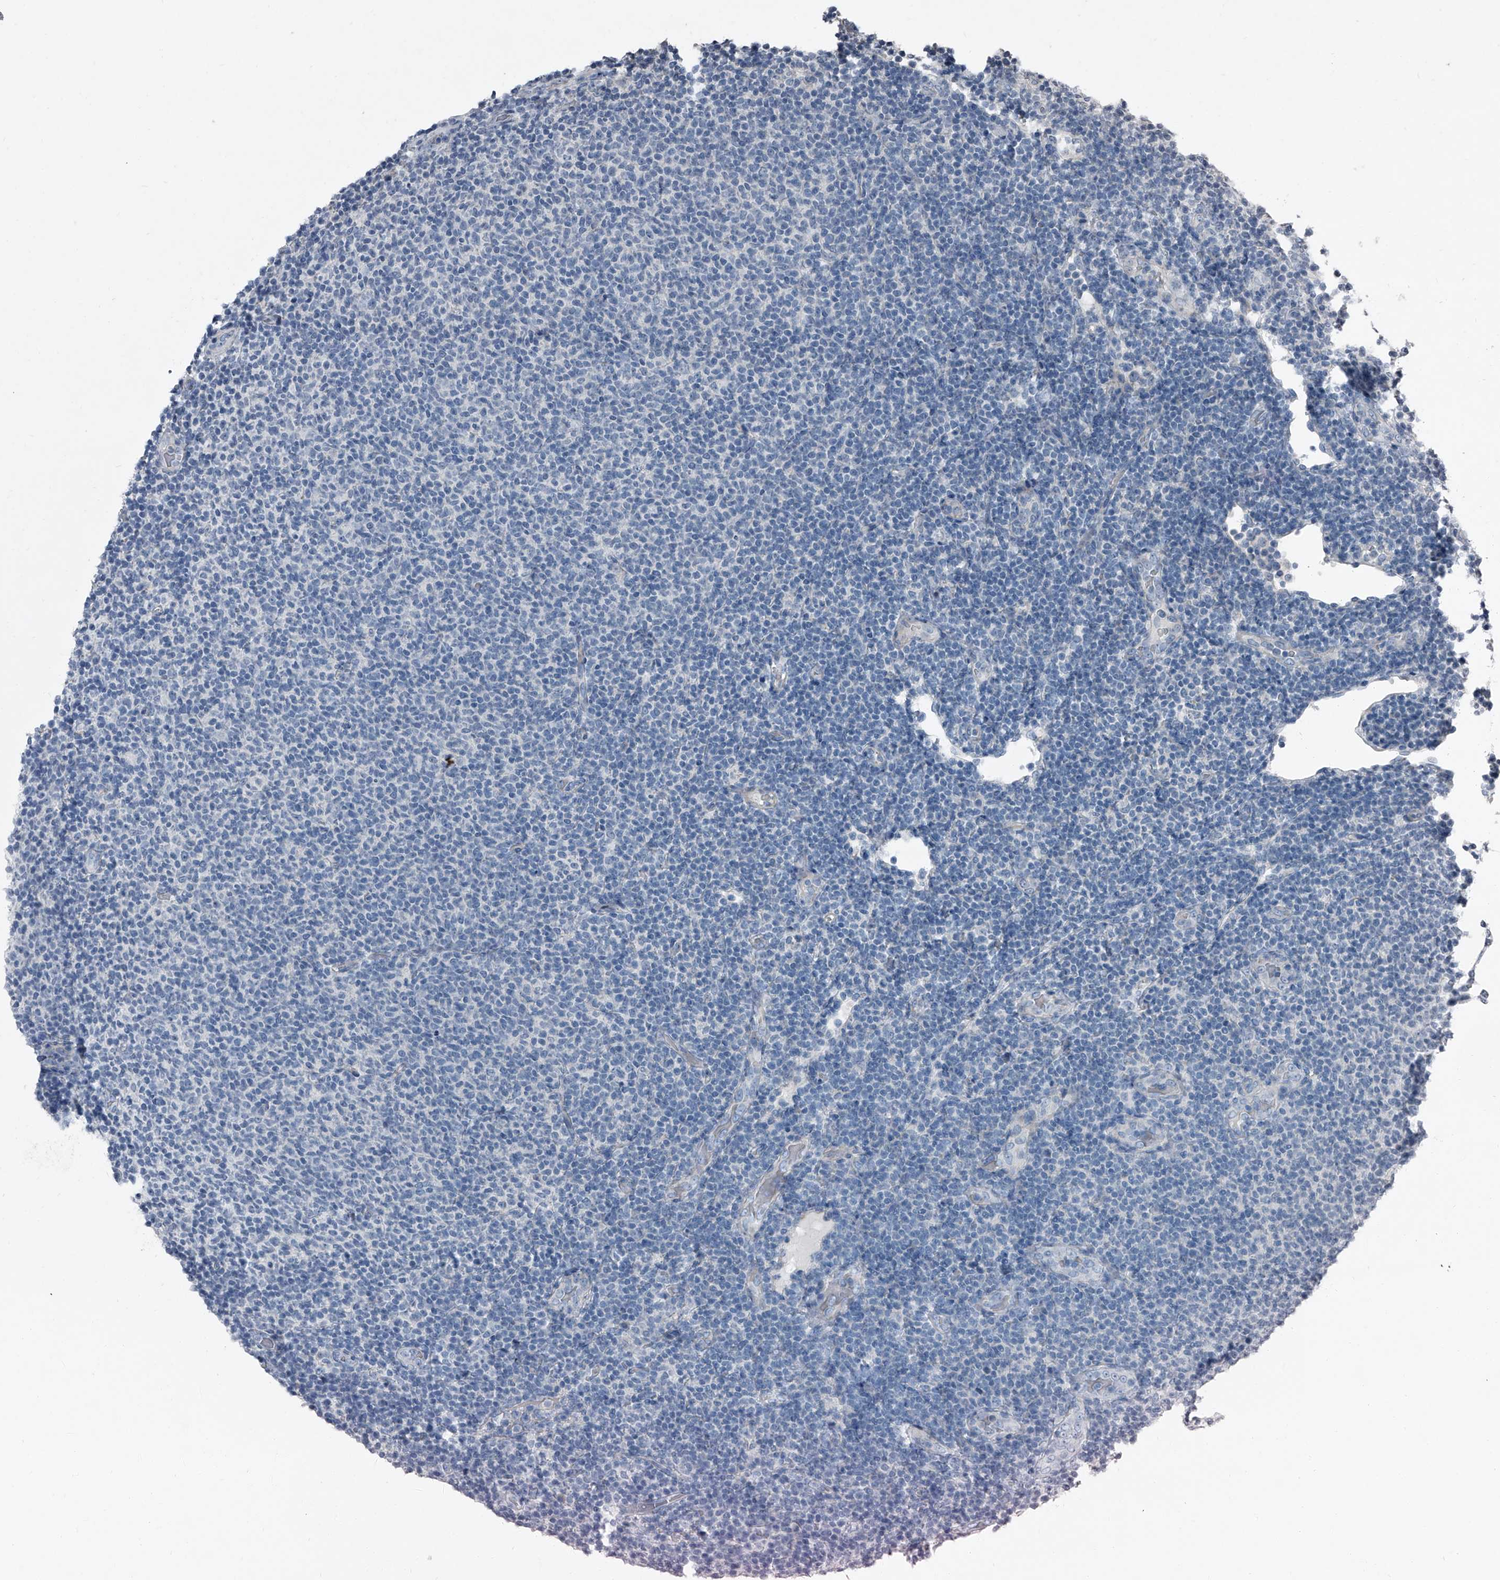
{"staining": {"intensity": "negative", "quantity": "none", "location": "none"}, "tissue": "lymphoma", "cell_type": "Tumor cells", "image_type": "cancer", "snomed": [{"axis": "morphology", "description": "Malignant lymphoma, non-Hodgkin's type, Low grade"}, {"axis": "topography", "description": "Lymph node"}], "caption": "Human lymphoma stained for a protein using immunohistochemistry (IHC) displays no expression in tumor cells.", "gene": "HEPHL1", "patient": {"sex": "male", "age": 66}}